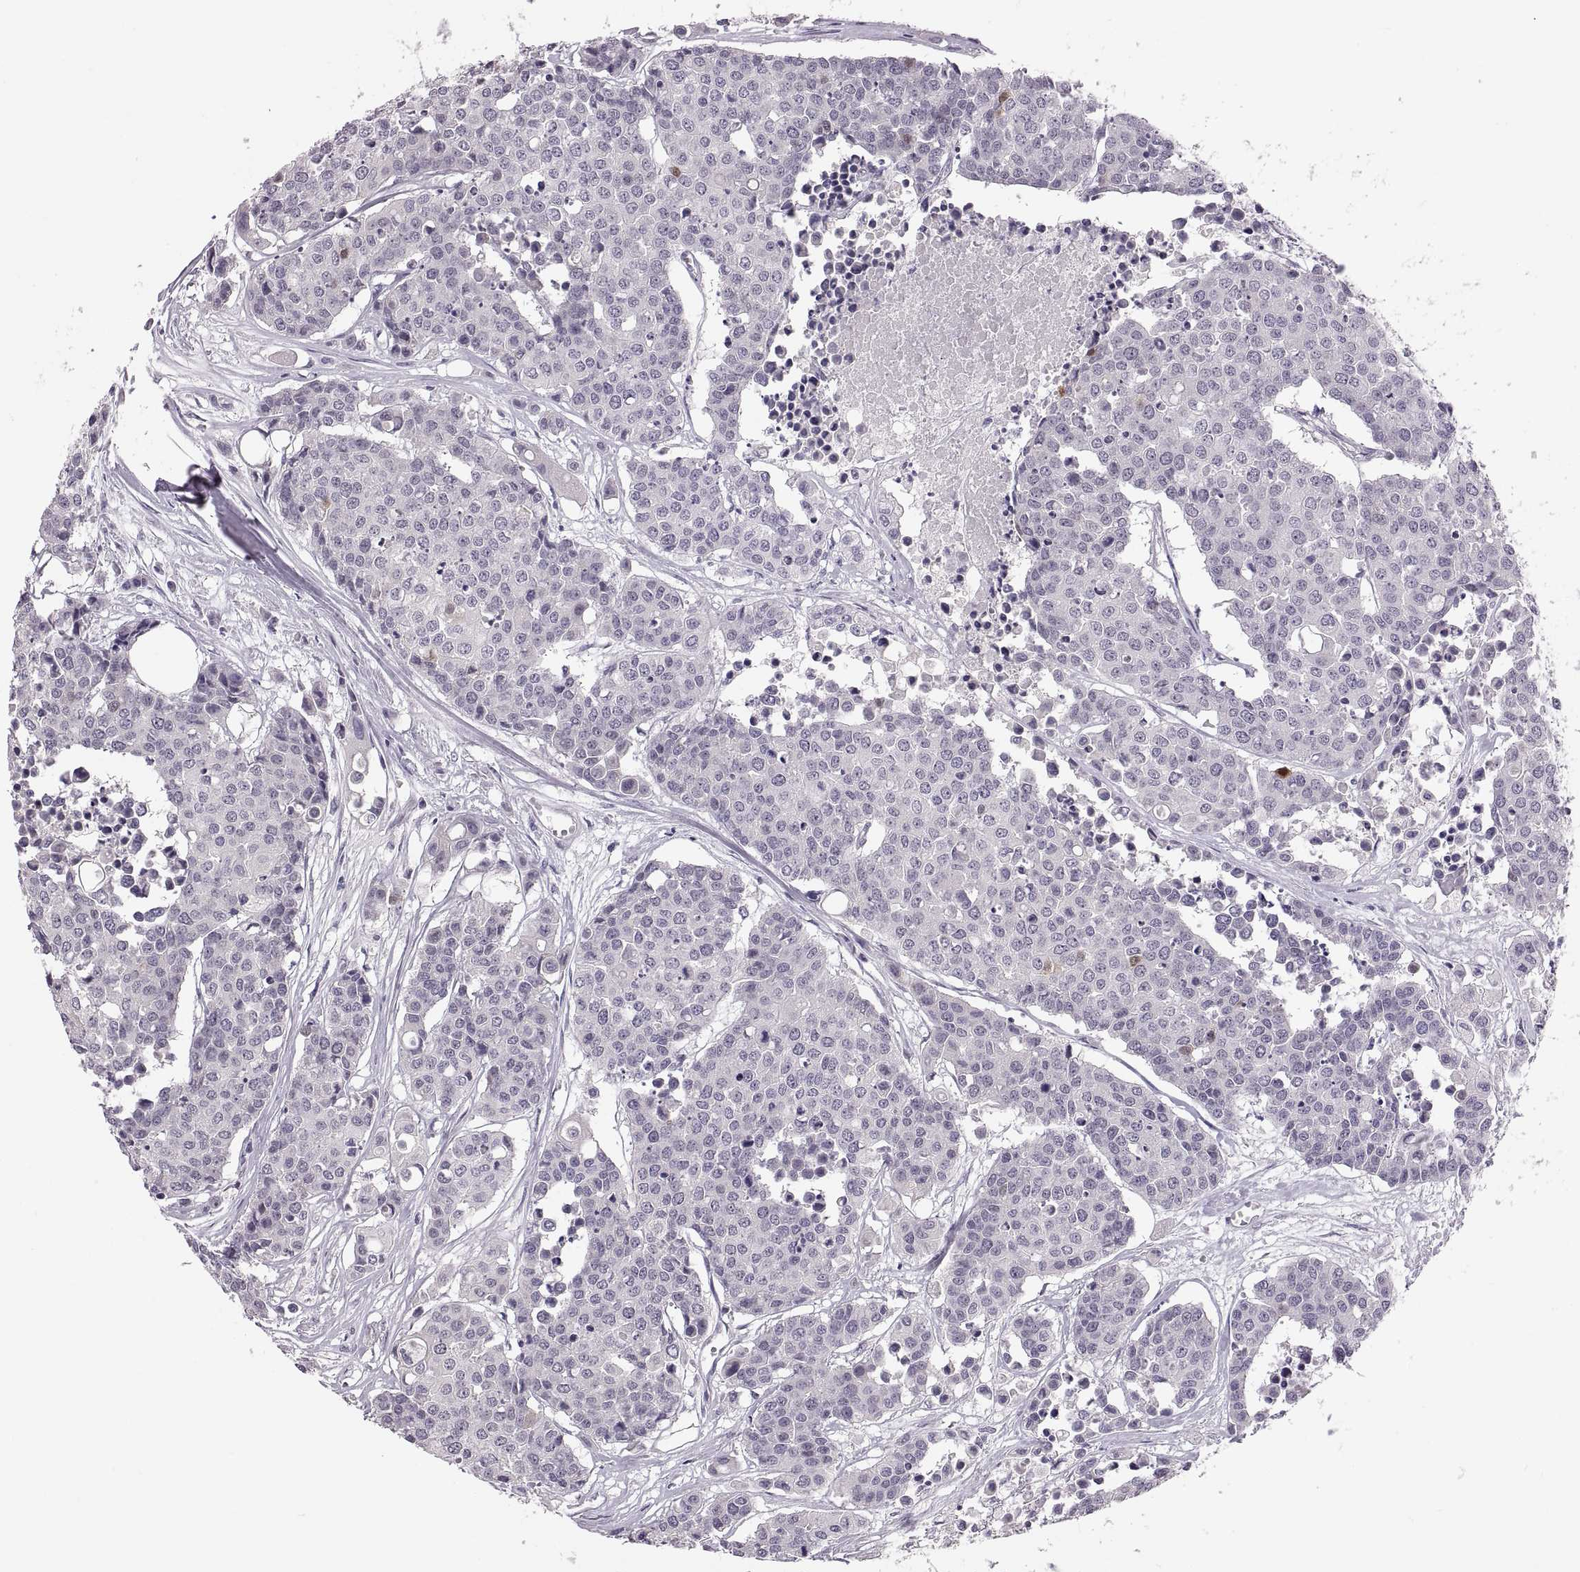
{"staining": {"intensity": "negative", "quantity": "none", "location": "none"}, "tissue": "carcinoid", "cell_type": "Tumor cells", "image_type": "cancer", "snomed": [{"axis": "morphology", "description": "Carcinoid, malignant, NOS"}, {"axis": "topography", "description": "Colon"}], "caption": "High magnification brightfield microscopy of carcinoid stained with DAB (3,3'-diaminobenzidine) (brown) and counterstained with hematoxylin (blue): tumor cells show no significant staining.", "gene": "ADH6", "patient": {"sex": "male", "age": 81}}